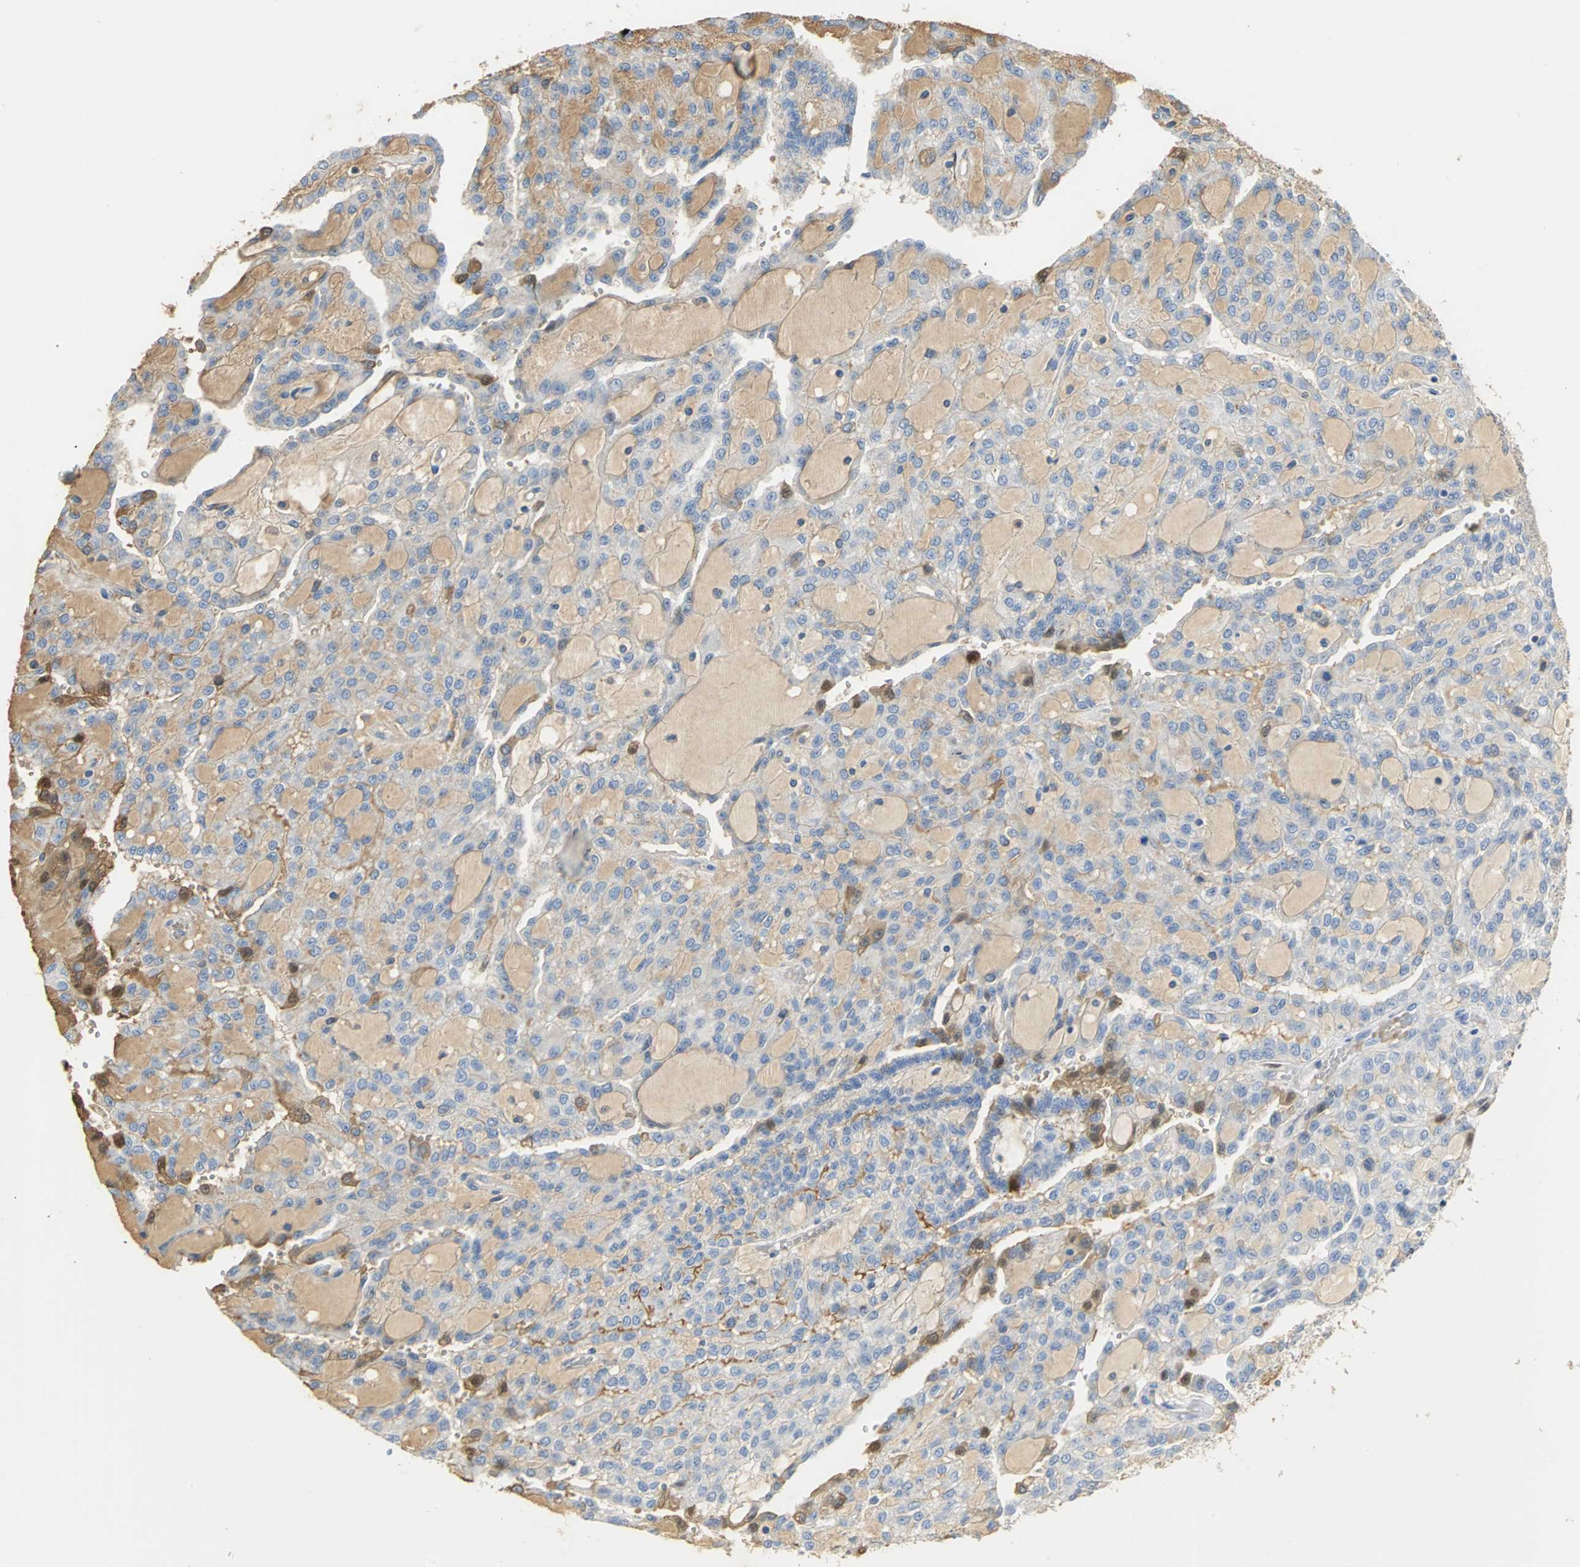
{"staining": {"intensity": "strong", "quantity": "<25%", "location": "cytoplasmic/membranous,nuclear"}, "tissue": "renal cancer", "cell_type": "Tumor cells", "image_type": "cancer", "snomed": [{"axis": "morphology", "description": "Adenocarcinoma, NOS"}, {"axis": "topography", "description": "Kidney"}], "caption": "Immunohistochemistry (IHC) micrograph of neoplastic tissue: adenocarcinoma (renal) stained using IHC demonstrates medium levels of strong protein expression localized specifically in the cytoplasmic/membranous and nuclear of tumor cells, appearing as a cytoplasmic/membranous and nuclear brown color.", "gene": "GYG2", "patient": {"sex": "male", "age": 63}}